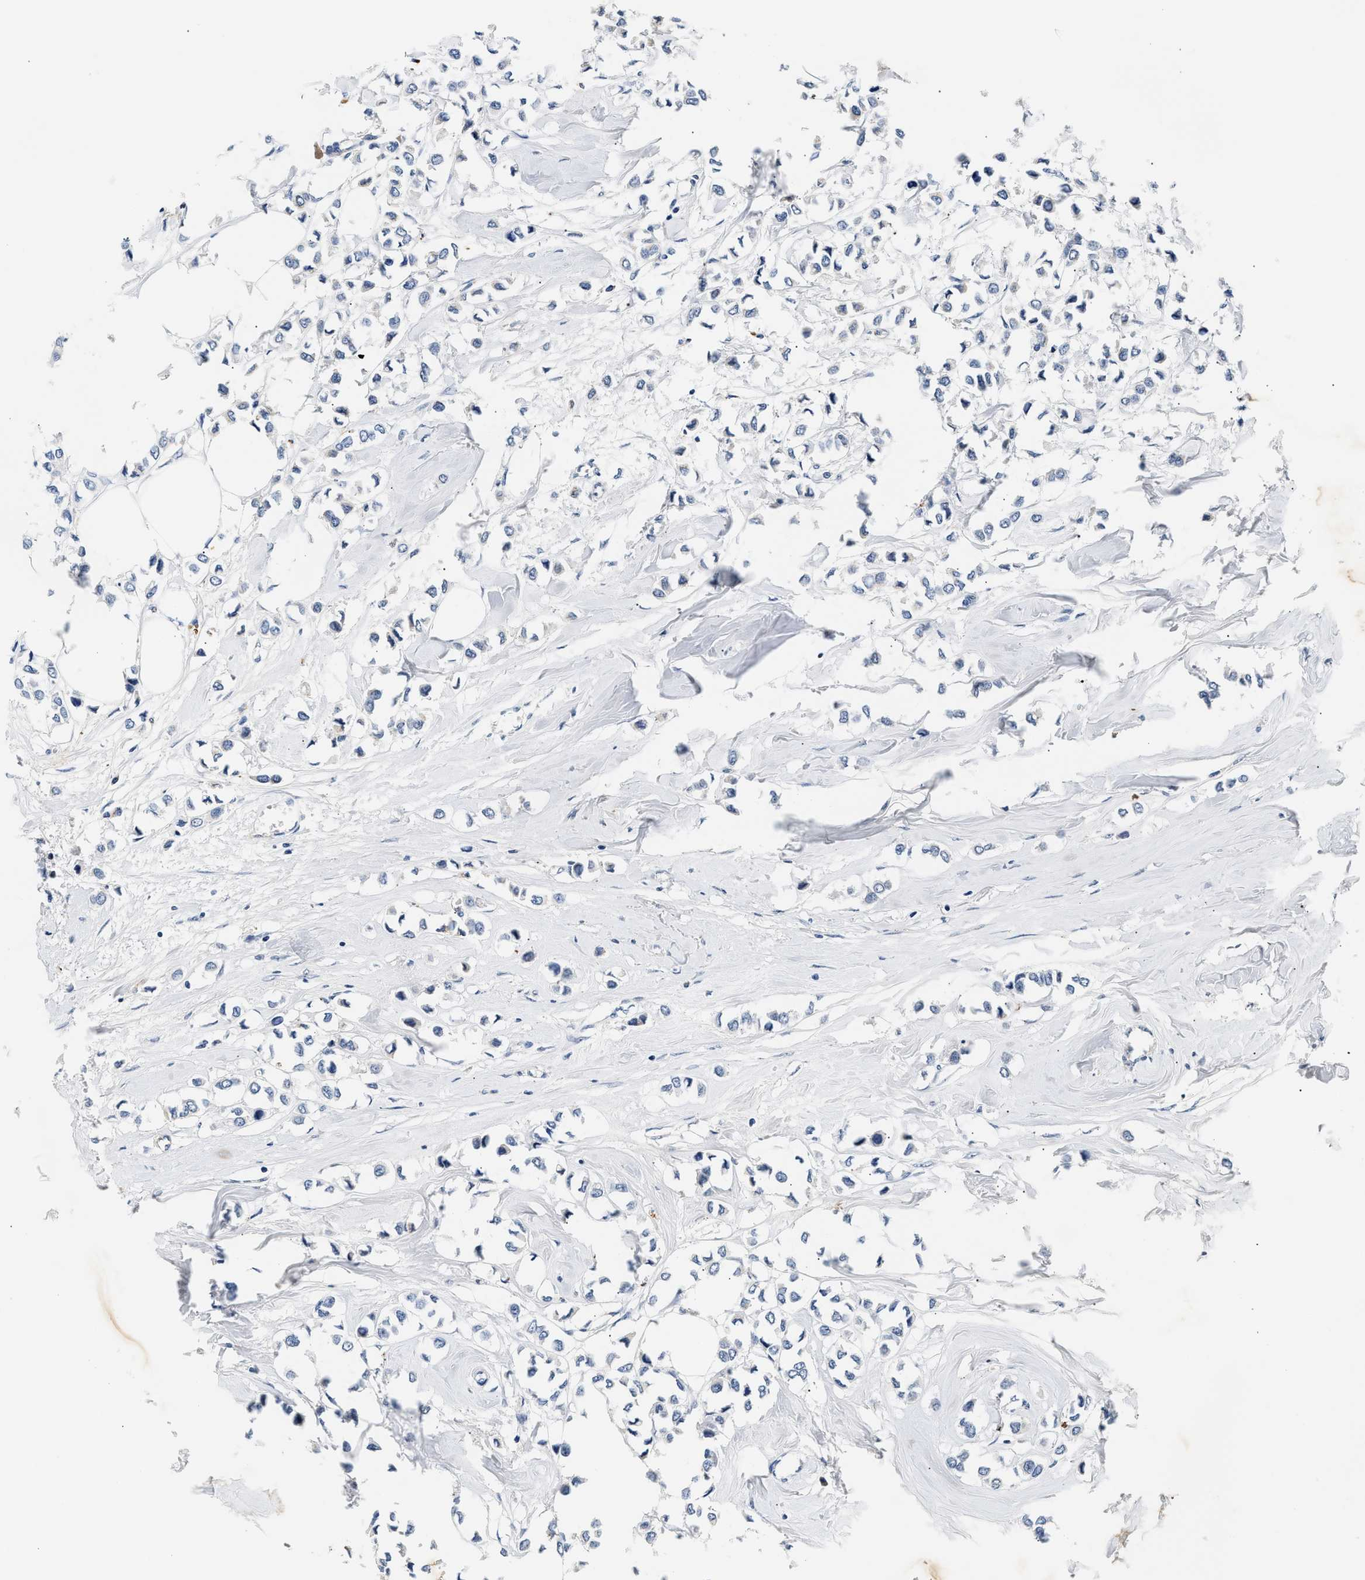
{"staining": {"intensity": "negative", "quantity": "none", "location": "none"}, "tissue": "breast cancer", "cell_type": "Tumor cells", "image_type": "cancer", "snomed": [{"axis": "morphology", "description": "Lobular carcinoma"}, {"axis": "topography", "description": "Breast"}], "caption": "IHC of breast cancer (lobular carcinoma) displays no positivity in tumor cells.", "gene": "MED22", "patient": {"sex": "female", "age": 51}}